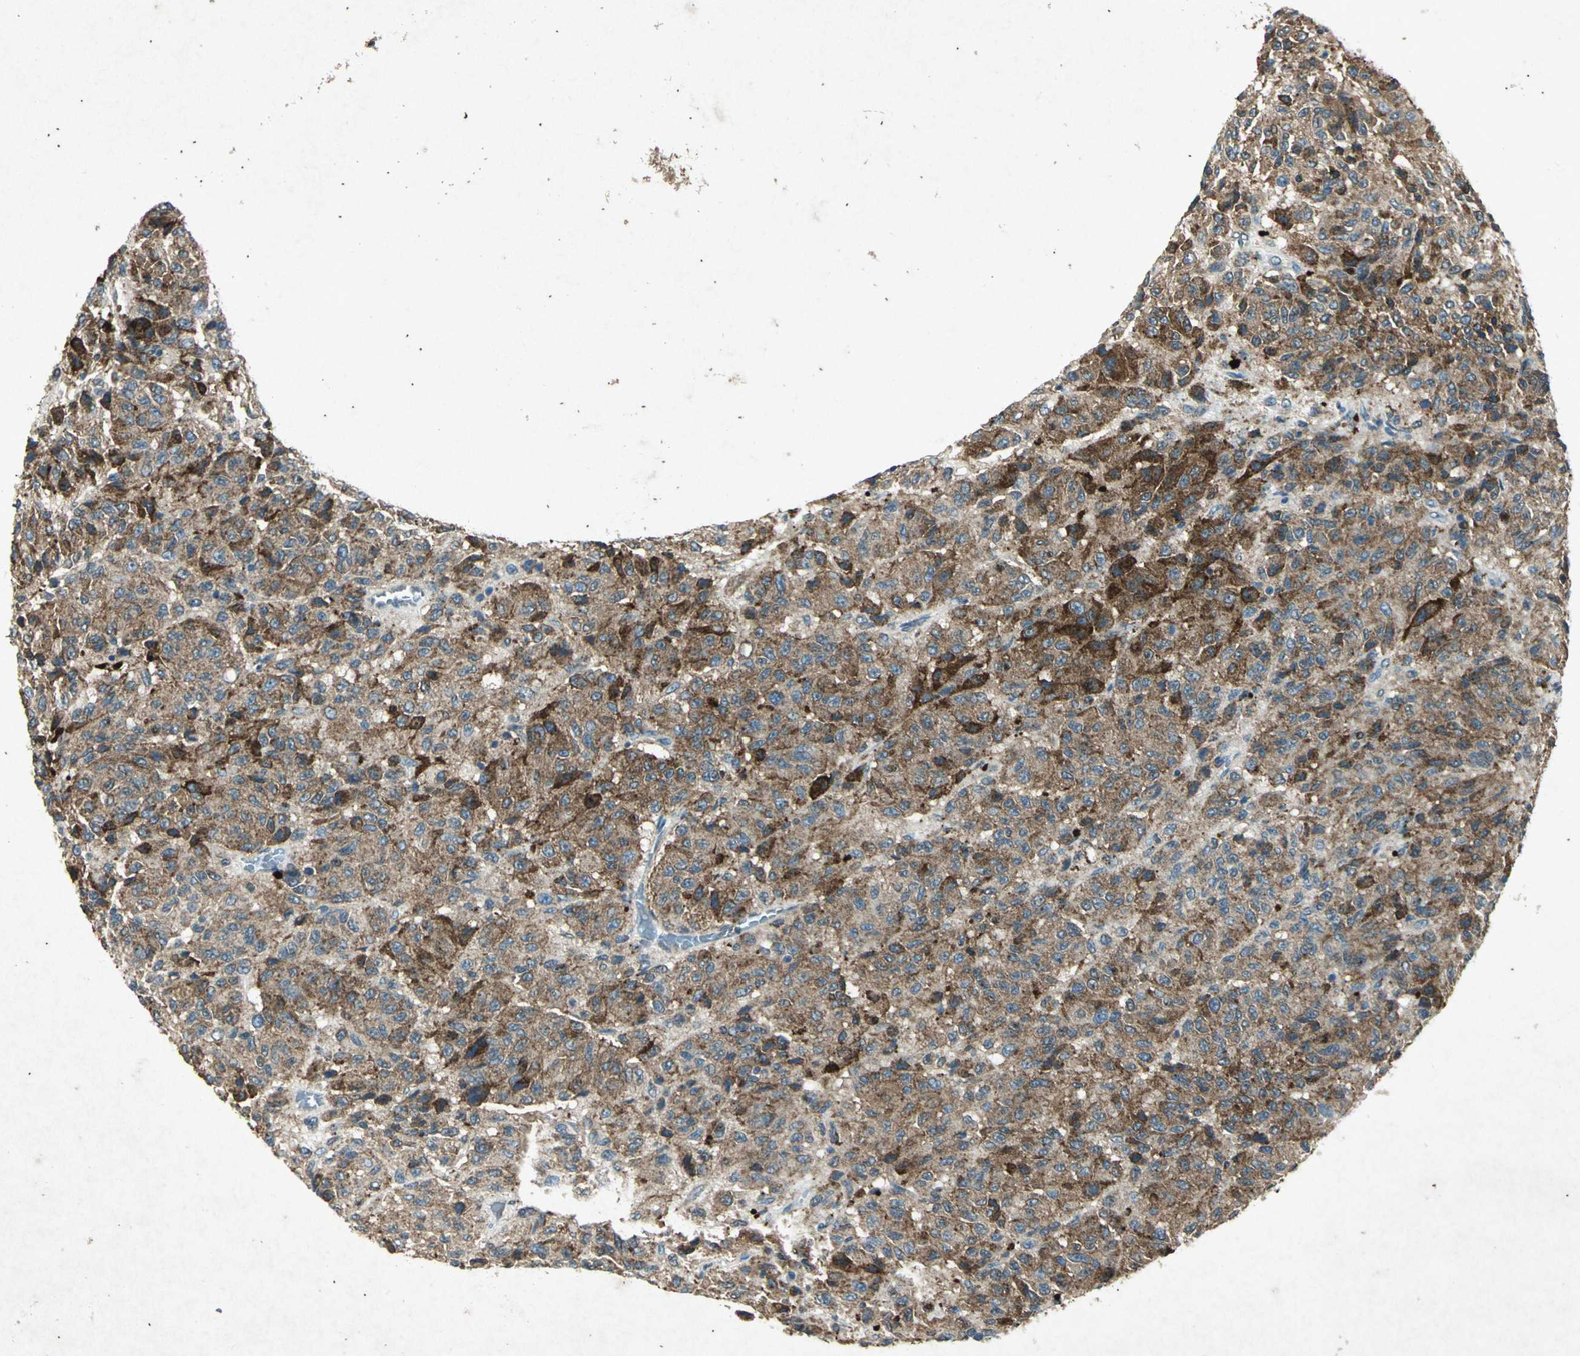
{"staining": {"intensity": "moderate", "quantity": ">75%", "location": "cytoplasmic/membranous"}, "tissue": "melanoma", "cell_type": "Tumor cells", "image_type": "cancer", "snomed": [{"axis": "morphology", "description": "Malignant melanoma, Metastatic site"}, {"axis": "topography", "description": "Lung"}], "caption": "An image of human malignant melanoma (metastatic site) stained for a protein shows moderate cytoplasmic/membranous brown staining in tumor cells.", "gene": "PSEN1", "patient": {"sex": "male", "age": 64}}